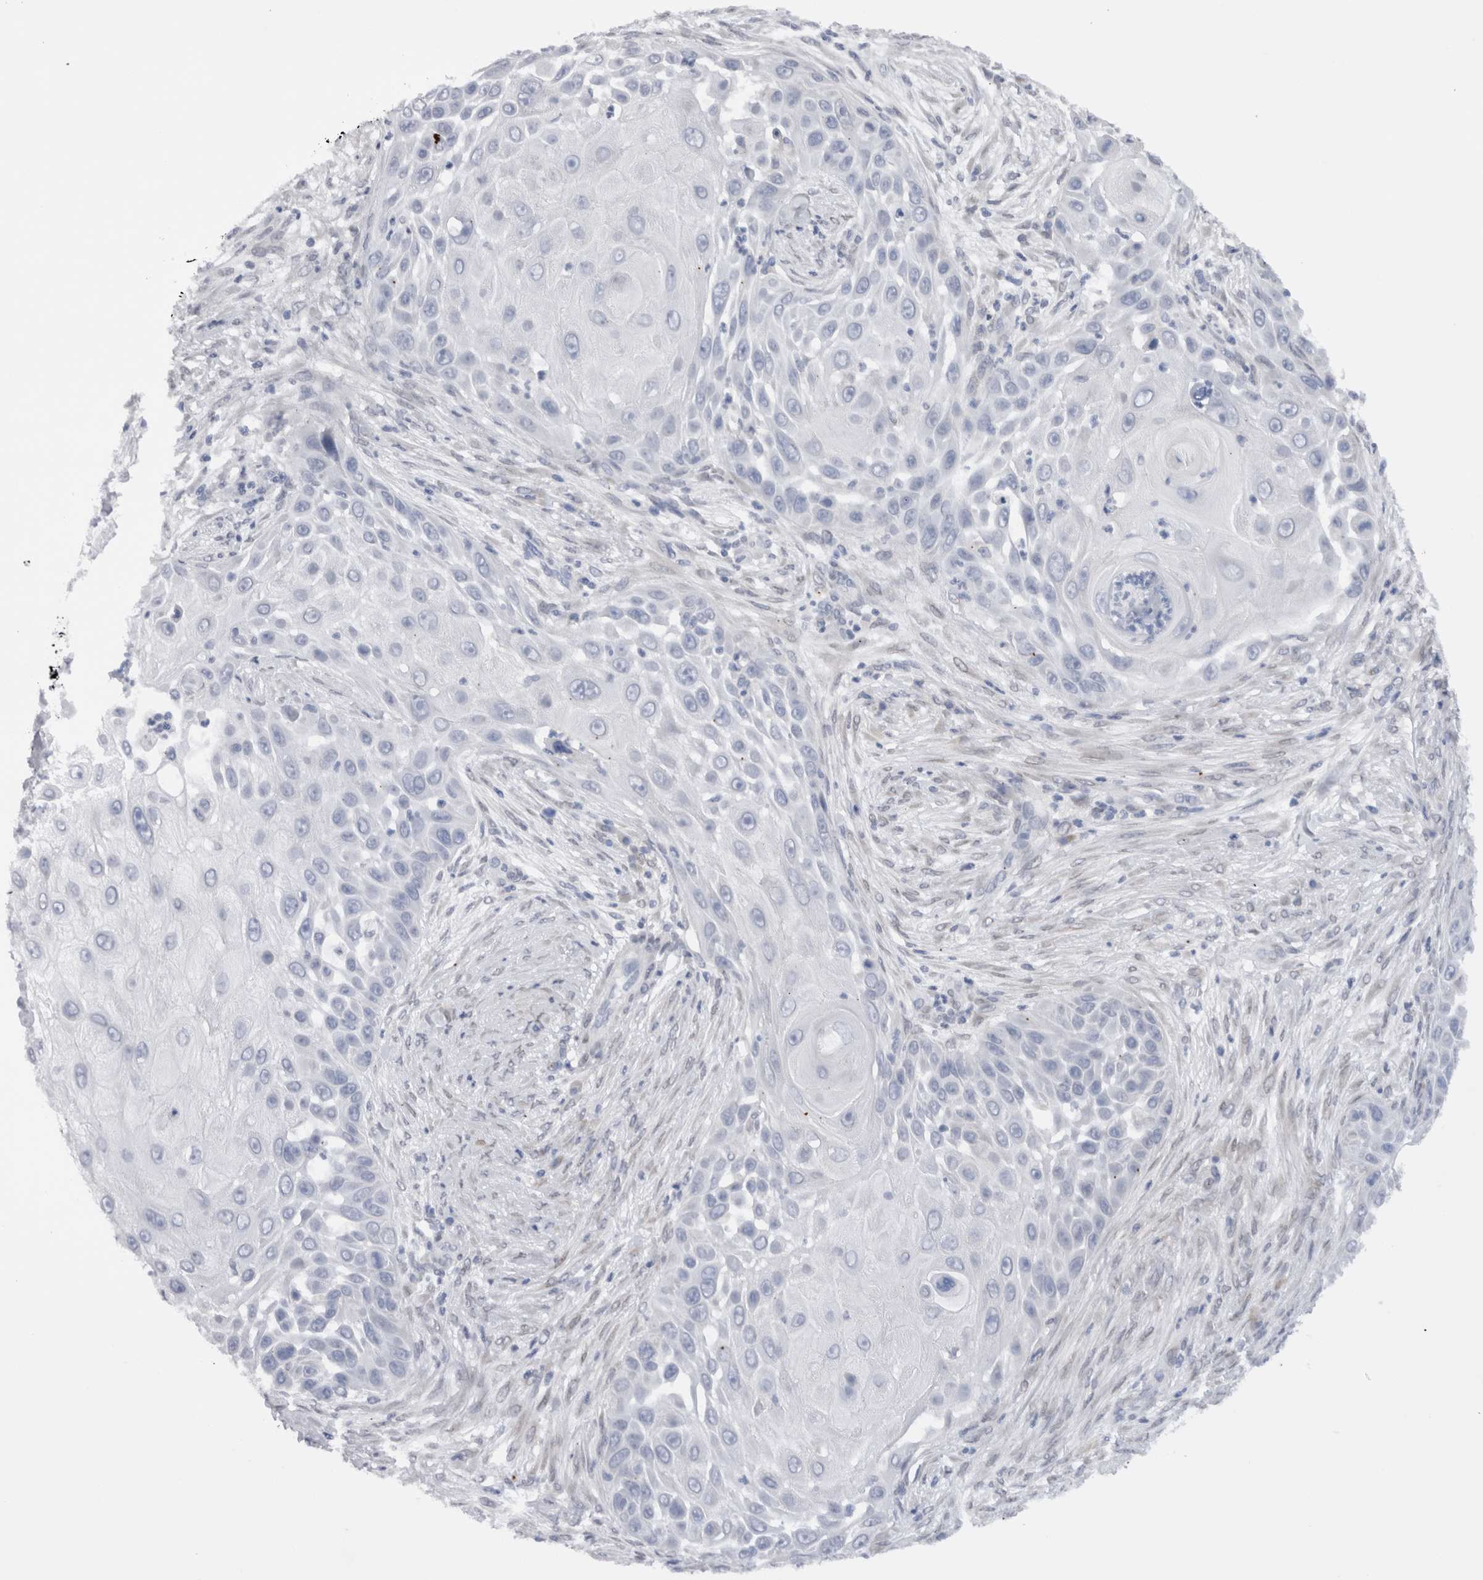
{"staining": {"intensity": "negative", "quantity": "none", "location": "none"}, "tissue": "skin cancer", "cell_type": "Tumor cells", "image_type": "cancer", "snomed": [{"axis": "morphology", "description": "Squamous cell carcinoma, NOS"}, {"axis": "topography", "description": "Skin"}], "caption": "Tumor cells are negative for brown protein staining in skin cancer.", "gene": "VCPIP1", "patient": {"sex": "female", "age": 44}}